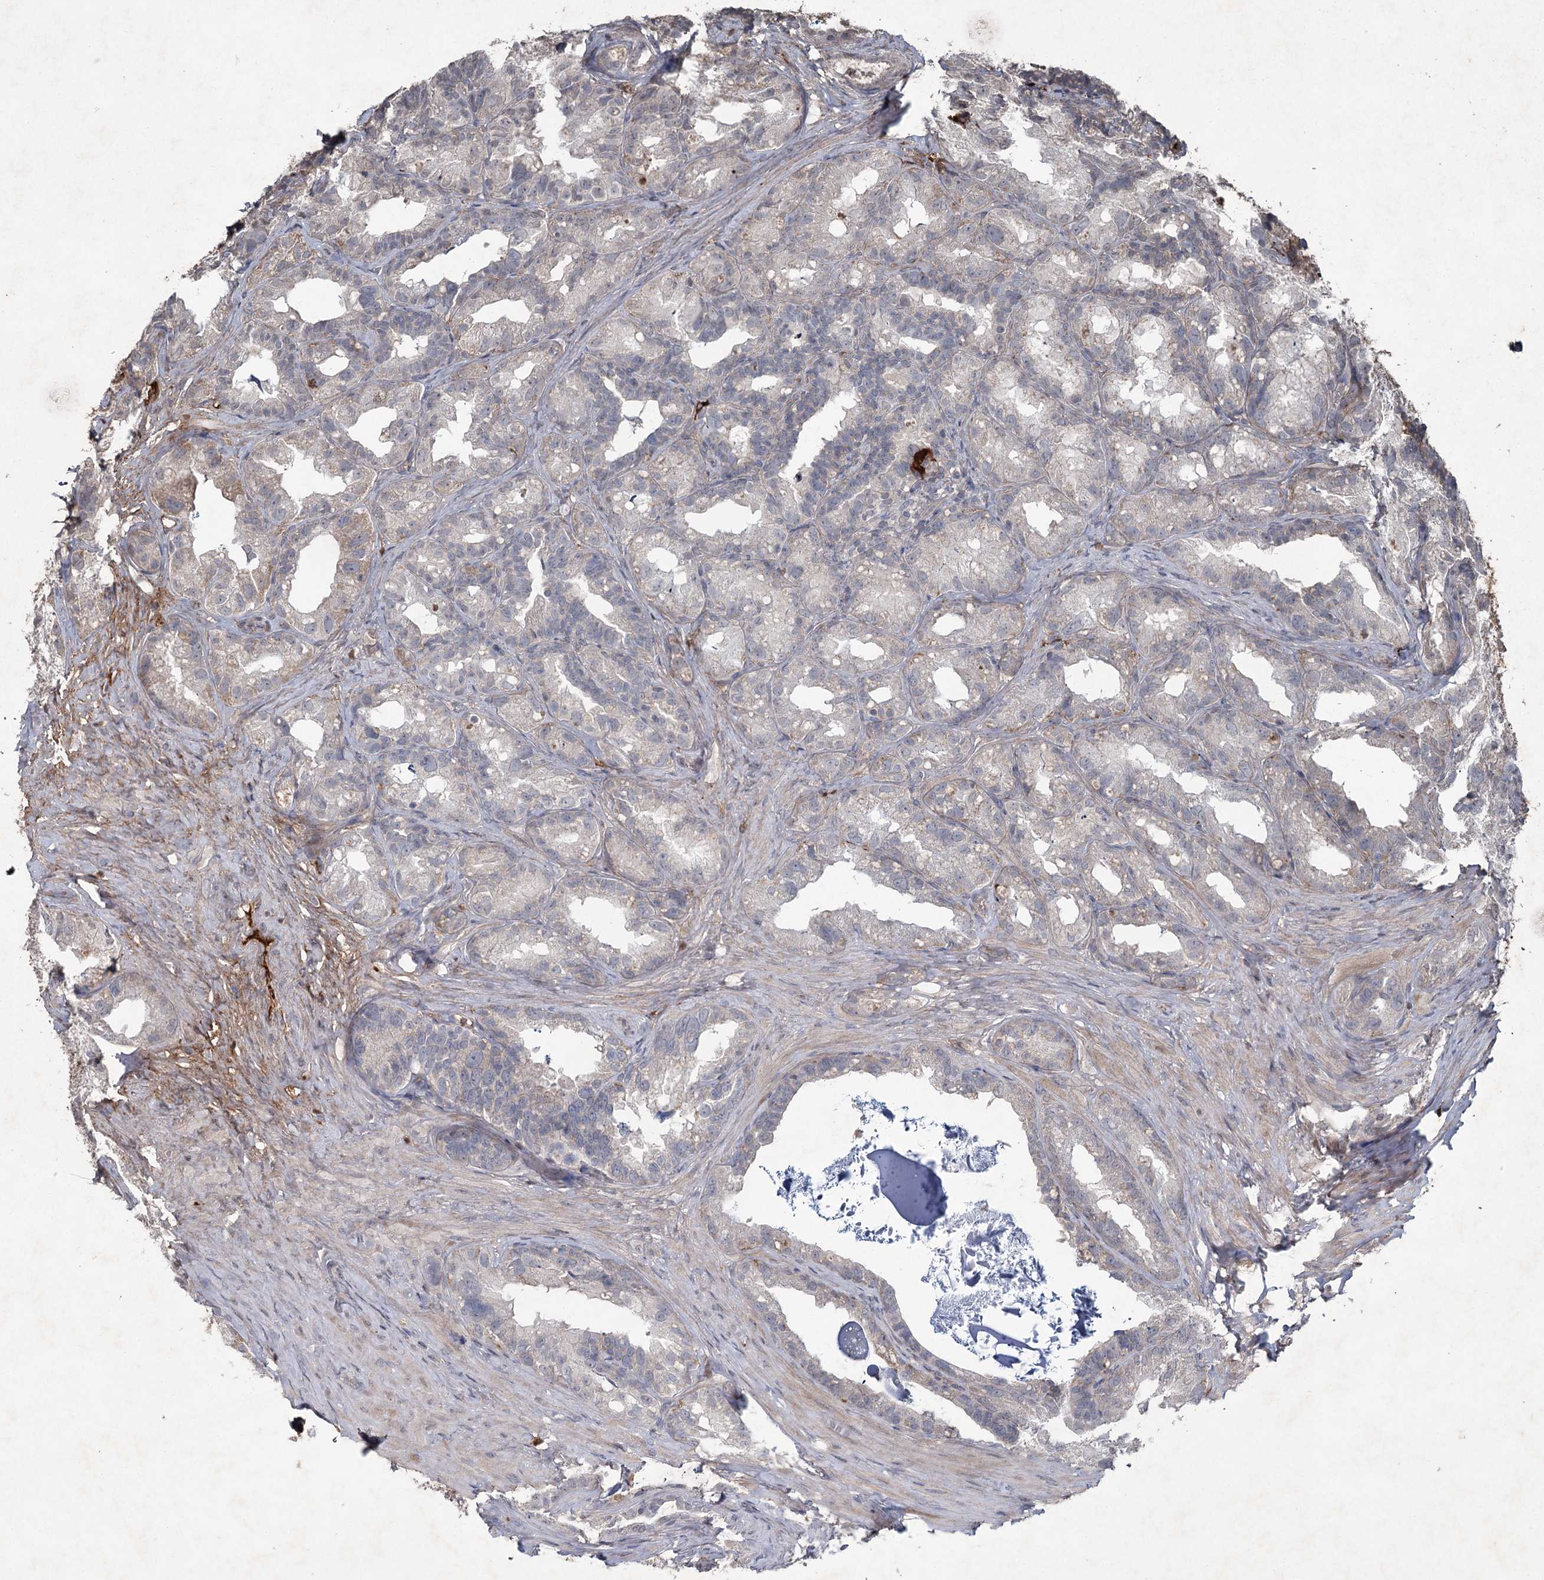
{"staining": {"intensity": "weak", "quantity": "<25%", "location": "cytoplasmic/membranous"}, "tissue": "seminal vesicle", "cell_type": "Glandular cells", "image_type": "normal", "snomed": [{"axis": "morphology", "description": "Normal tissue, NOS"}, {"axis": "topography", "description": "Seminal veicle"}], "caption": "A histopathology image of human seminal vesicle is negative for staining in glandular cells. (Stains: DAB (3,3'-diaminobenzidine) immunohistochemistry with hematoxylin counter stain, Microscopy: brightfield microscopy at high magnification).", "gene": "PGLYRP2", "patient": {"sex": "male", "age": 60}}